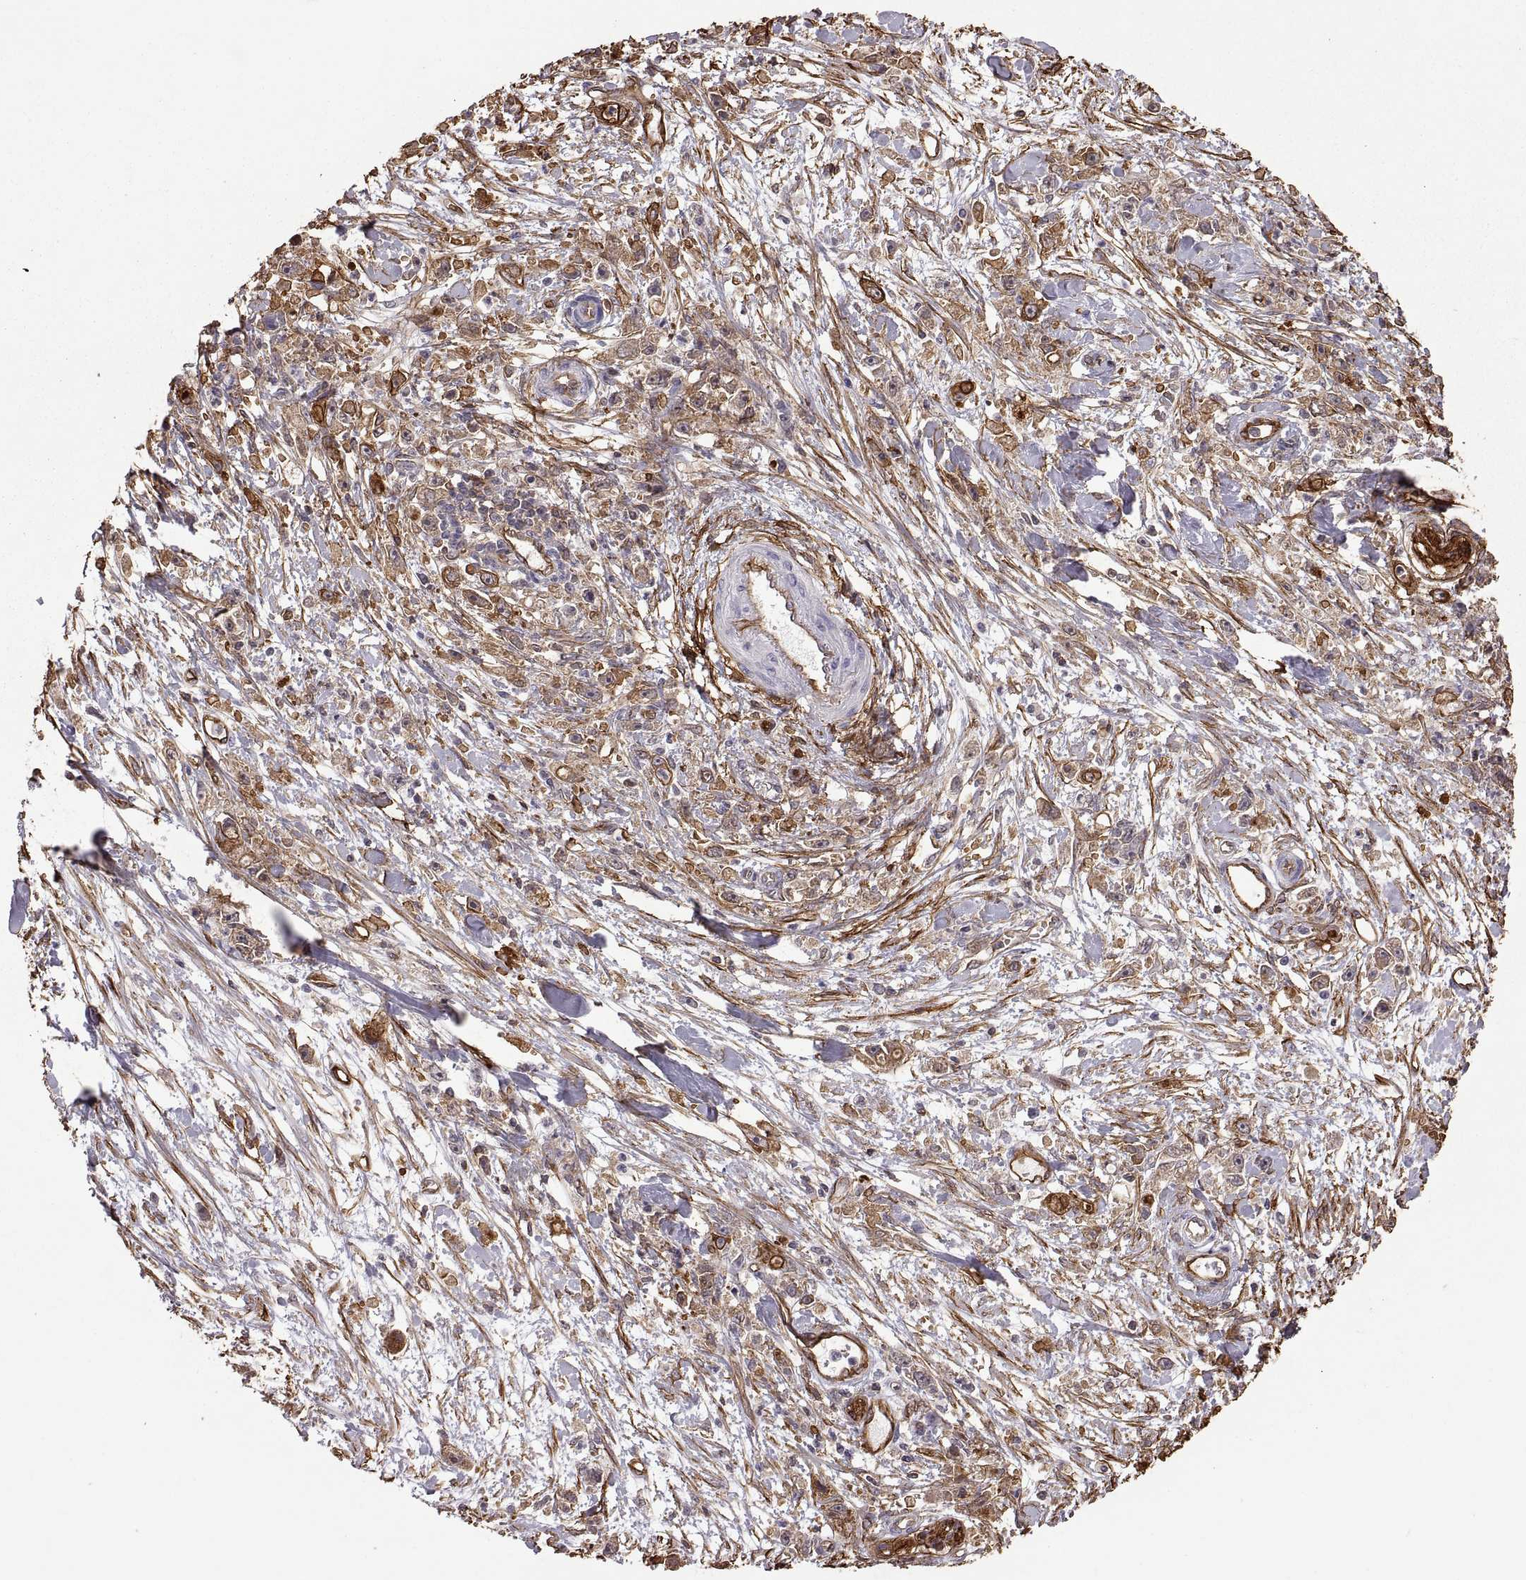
{"staining": {"intensity": "moderate", "quantity": "25%-75%", "location": "cytoplasmic/membranous"}, "tissue": "stomach cancer", "cell_type": "Tumor cells", "image_type": "cancer", "snomed": [{"axis": "morphology", "description": "Adenocarcinoma, NOS"}, {"axis": "topography", "description": "Stomach"}], "caption": "Moderate cytoplasmic/membranous staining is identified in about 25%-75% of tumor cells in stomach cancer (adenocarcinoma).", "gene": "S100A10", "patient": {"sex": "female", "age": 59}}